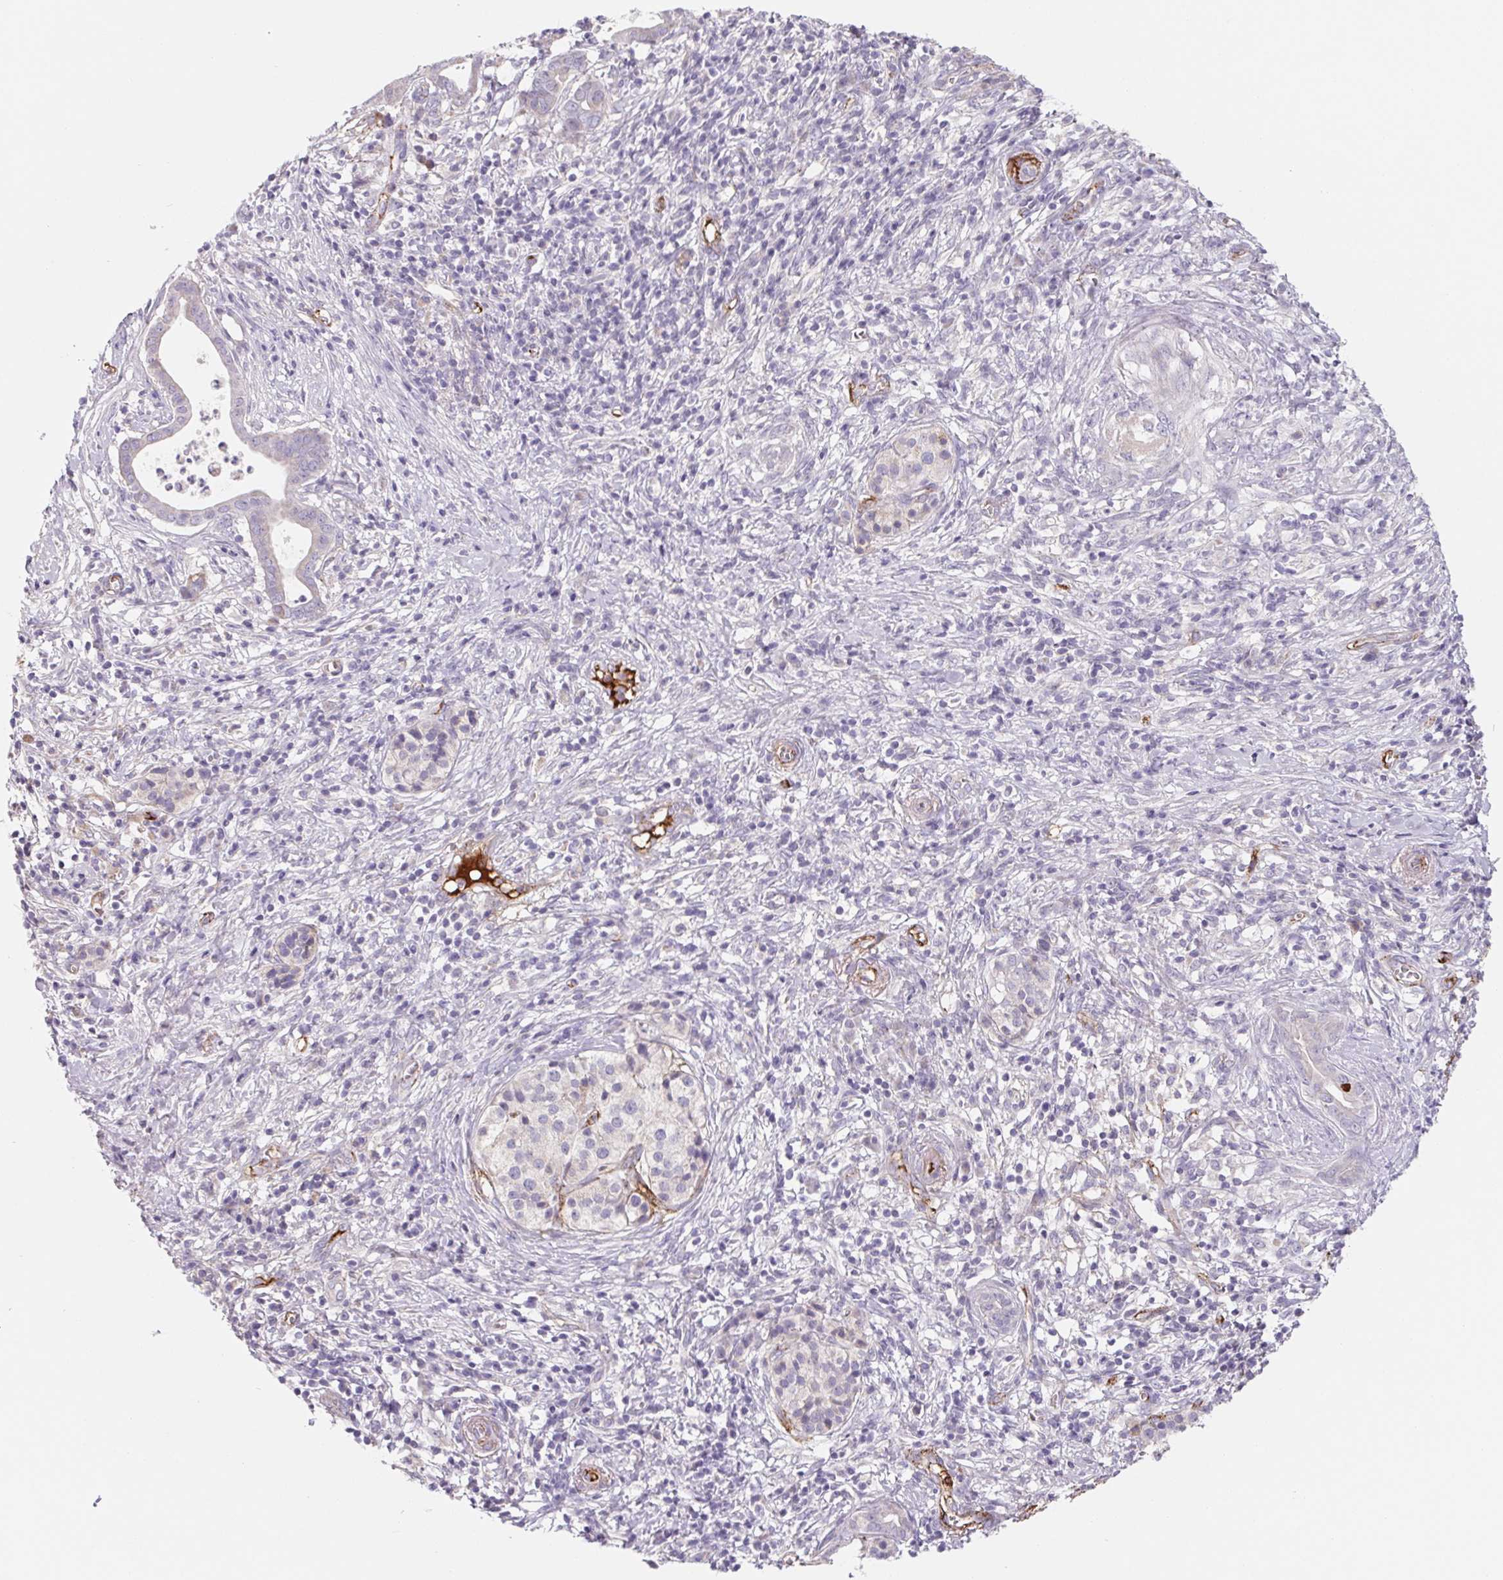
{"staining": {"intensity": "negative", "quantity": "none", "location": "none"}, "tissue": "pancreatic cancer", "cell_type": "Tumor cells", "image_type": "cancer", "snomed": [{"axis": "morphology", "description": "Adenocarcinoma, NOS"}, {"axis": "topography", "description": "Pancreas"}], "caption": "Pancreatic adenocarcinoma was stained to show a protein in brown. There is no significant positivity in tumor cells.", "gene": "LPA", "patient": {"sex": "male", "age": 61}}